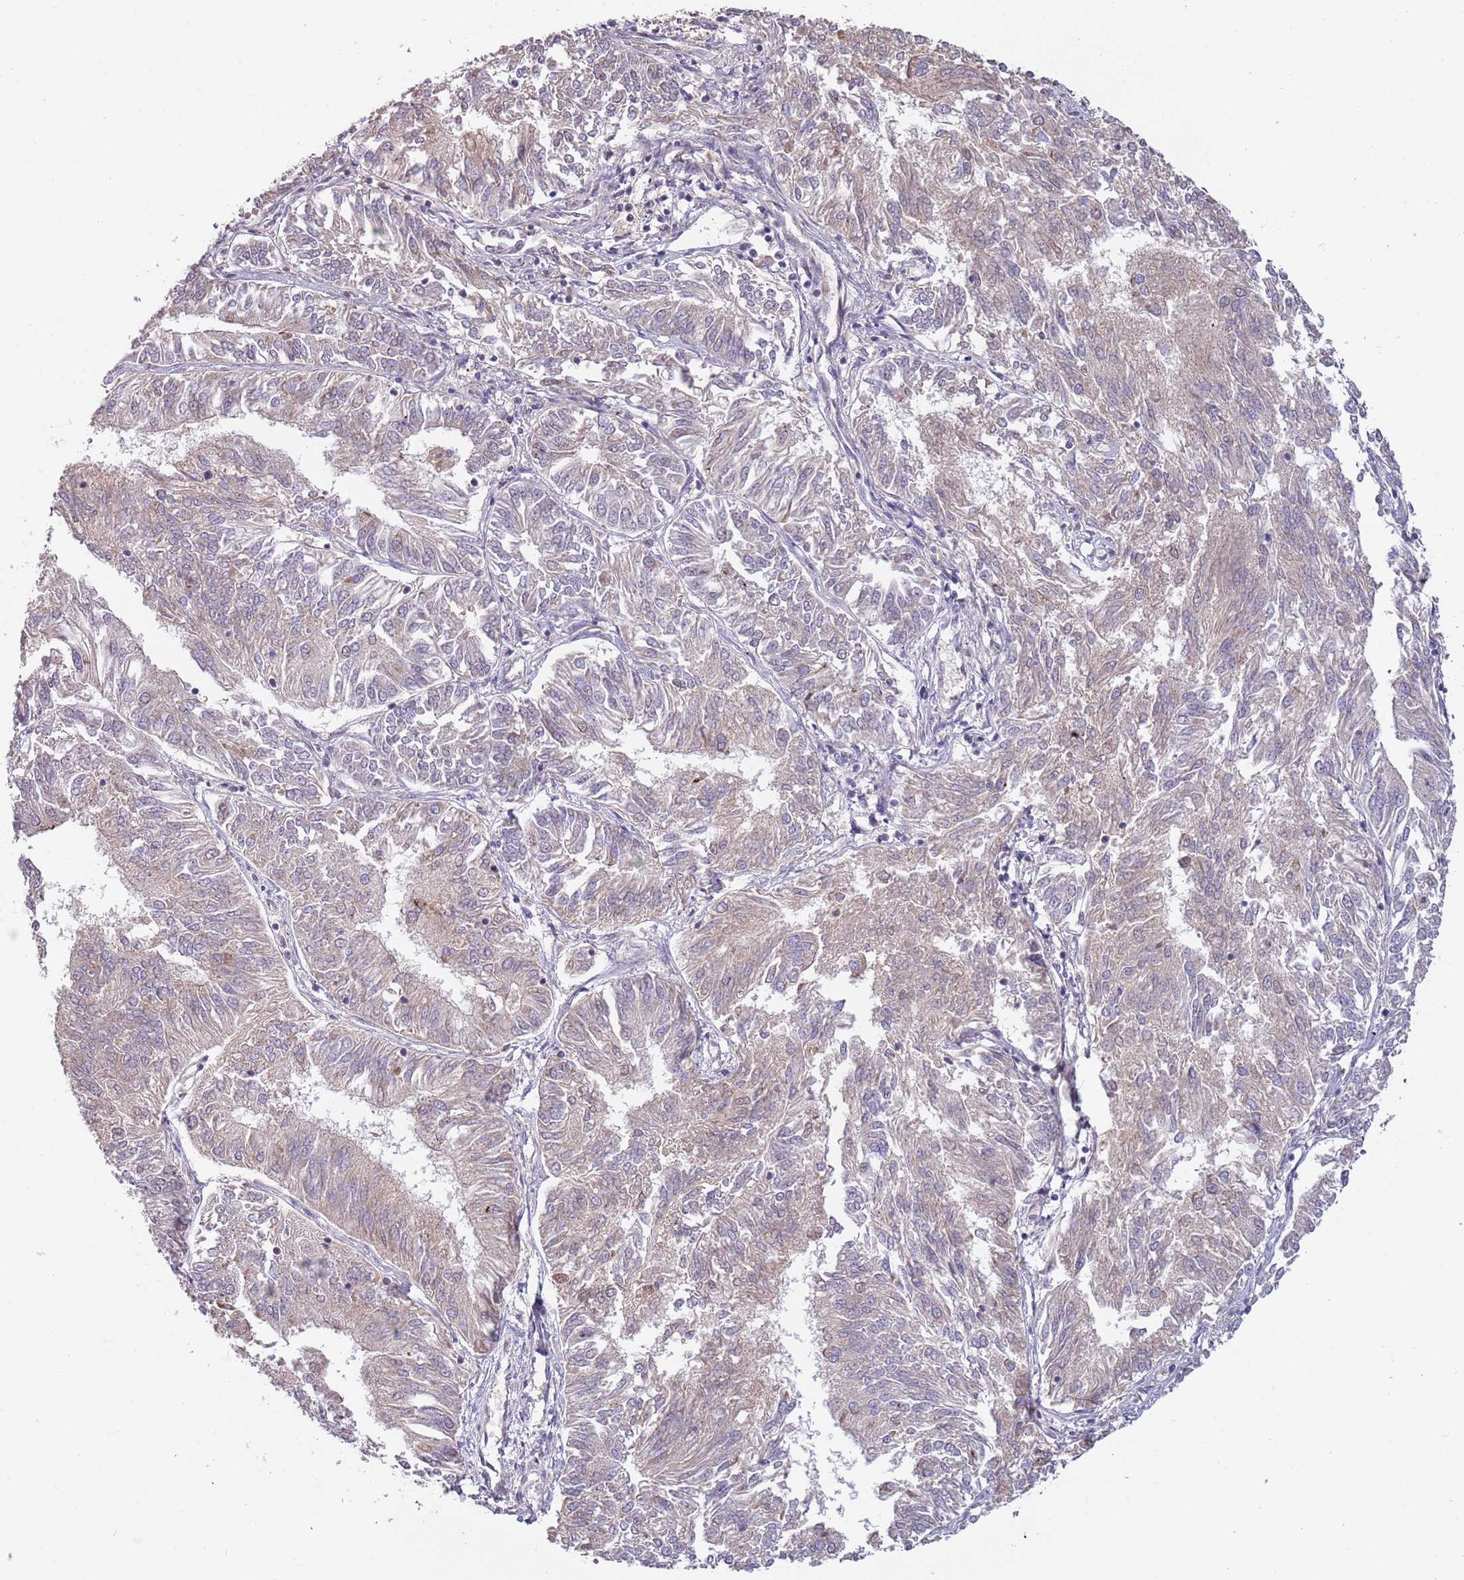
{"staining": {"intensity": "negative", "quantity": "none", "location": "none"}, "tissue": "endometrial cancer", "cell_type": "Tumor cells", "image_type": "cancer", "snomed": [{"axis": "morphology", "description": "Adenocarcinoma, NOS"}, {"axis": "topography", "description": "Endometrium"}], "caption": "Immunohistochemistry (IHC) image of neoplastic tissue: endometrial cancer stained with DAB (3,3'-diaminobenzidine) reveals no significant protein expression in tumor cells.", "gene": "SYS1", "patient": {"sex": "female", "age": 58}}